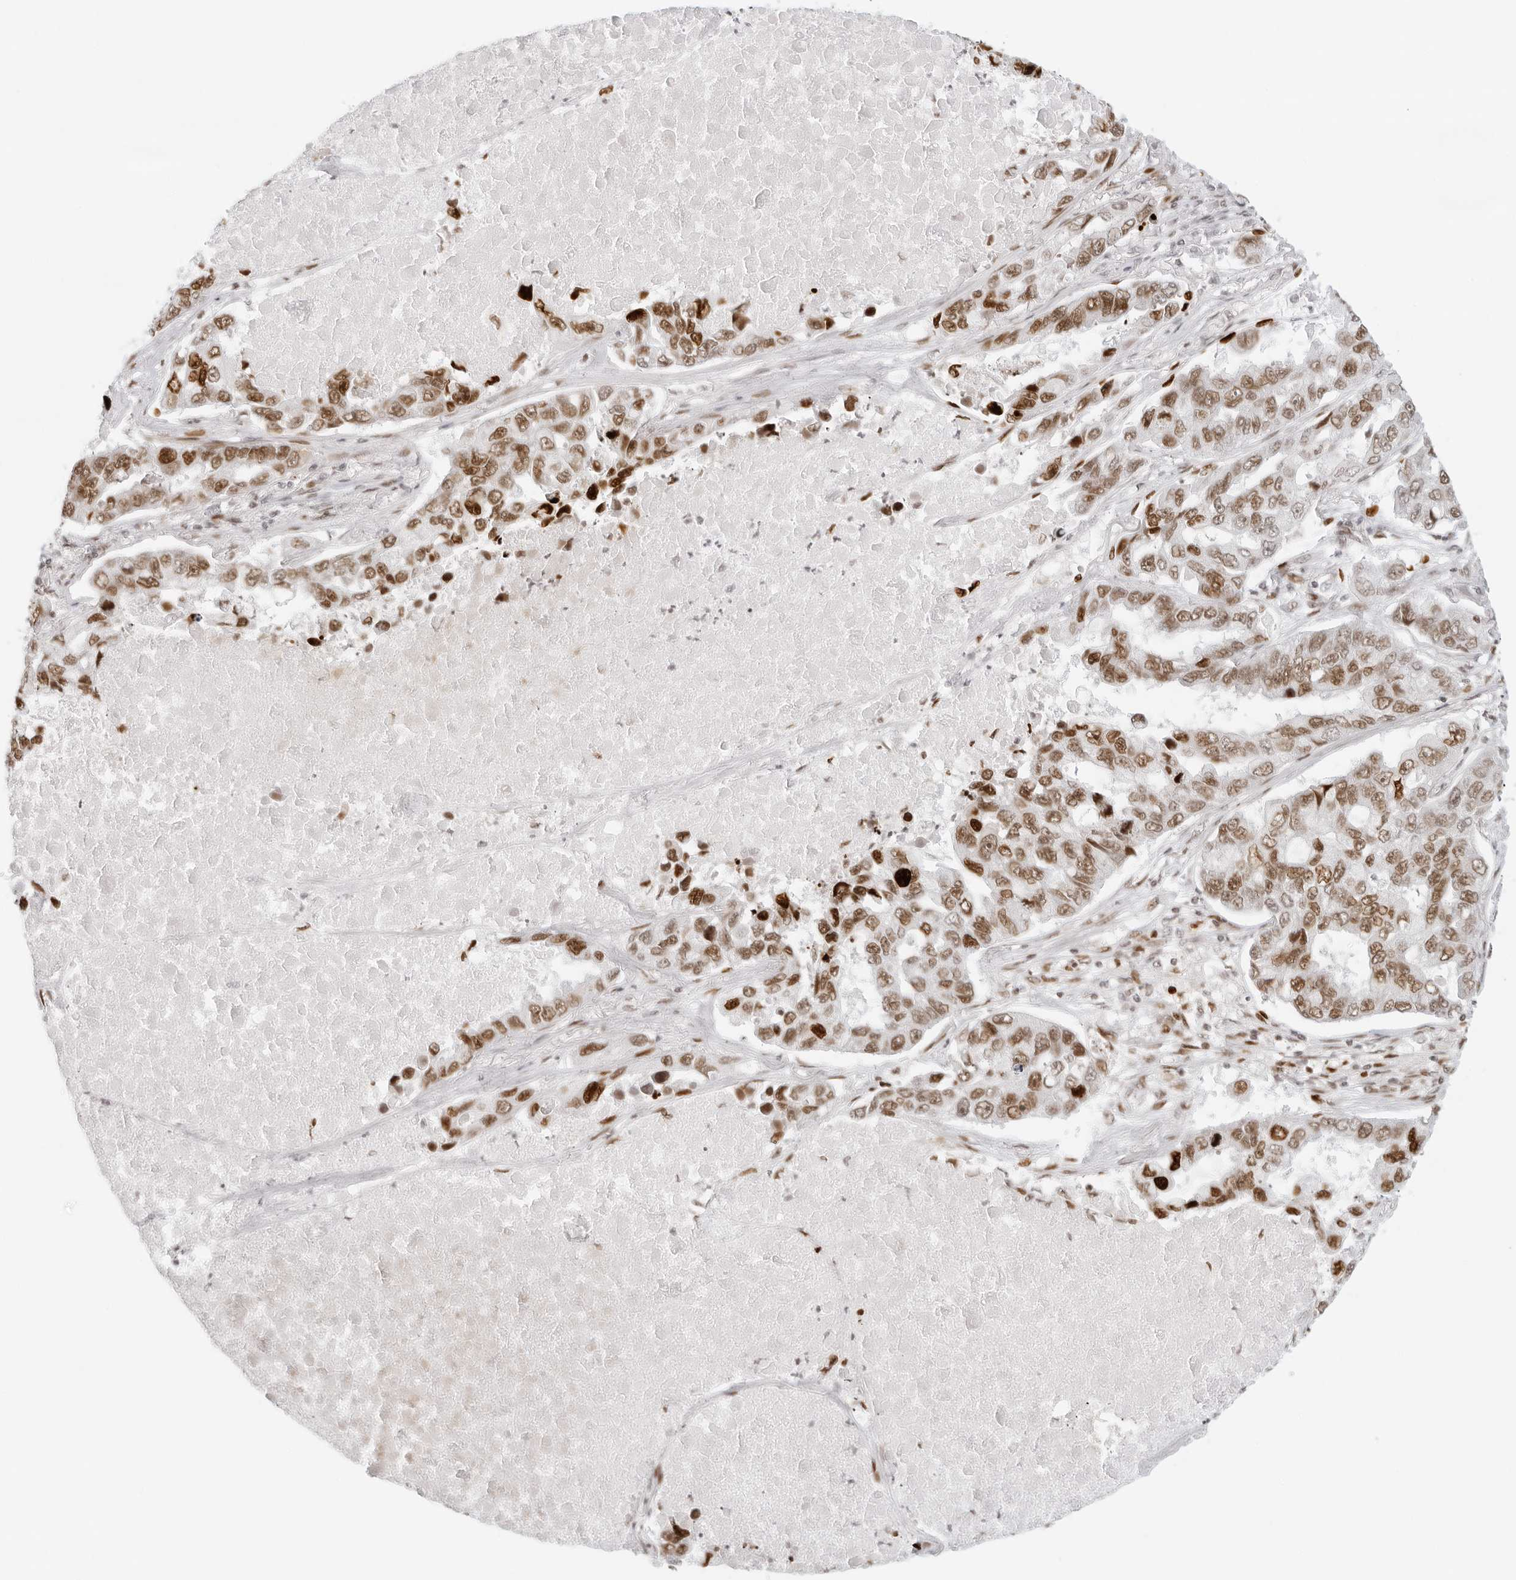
{"staining": {"intensity": "moderate", "quantity": ">75%", "location": "nuclear"}, "tissue": "lung cancer", "cell_type": "Tumor cells", "image_type": "cancer", "snomed": [{"axis": "morphology", "description": "Adenocarcinoma, NOS"}, {"axis": "topography", "description": "Lung"}], "caption": "Human adenocarcinoma (lung) stained with a protein marker shows moderate staining in tumor cells.", "gene": "RCC1", "patient": {"sex": "male", "age": 64}}